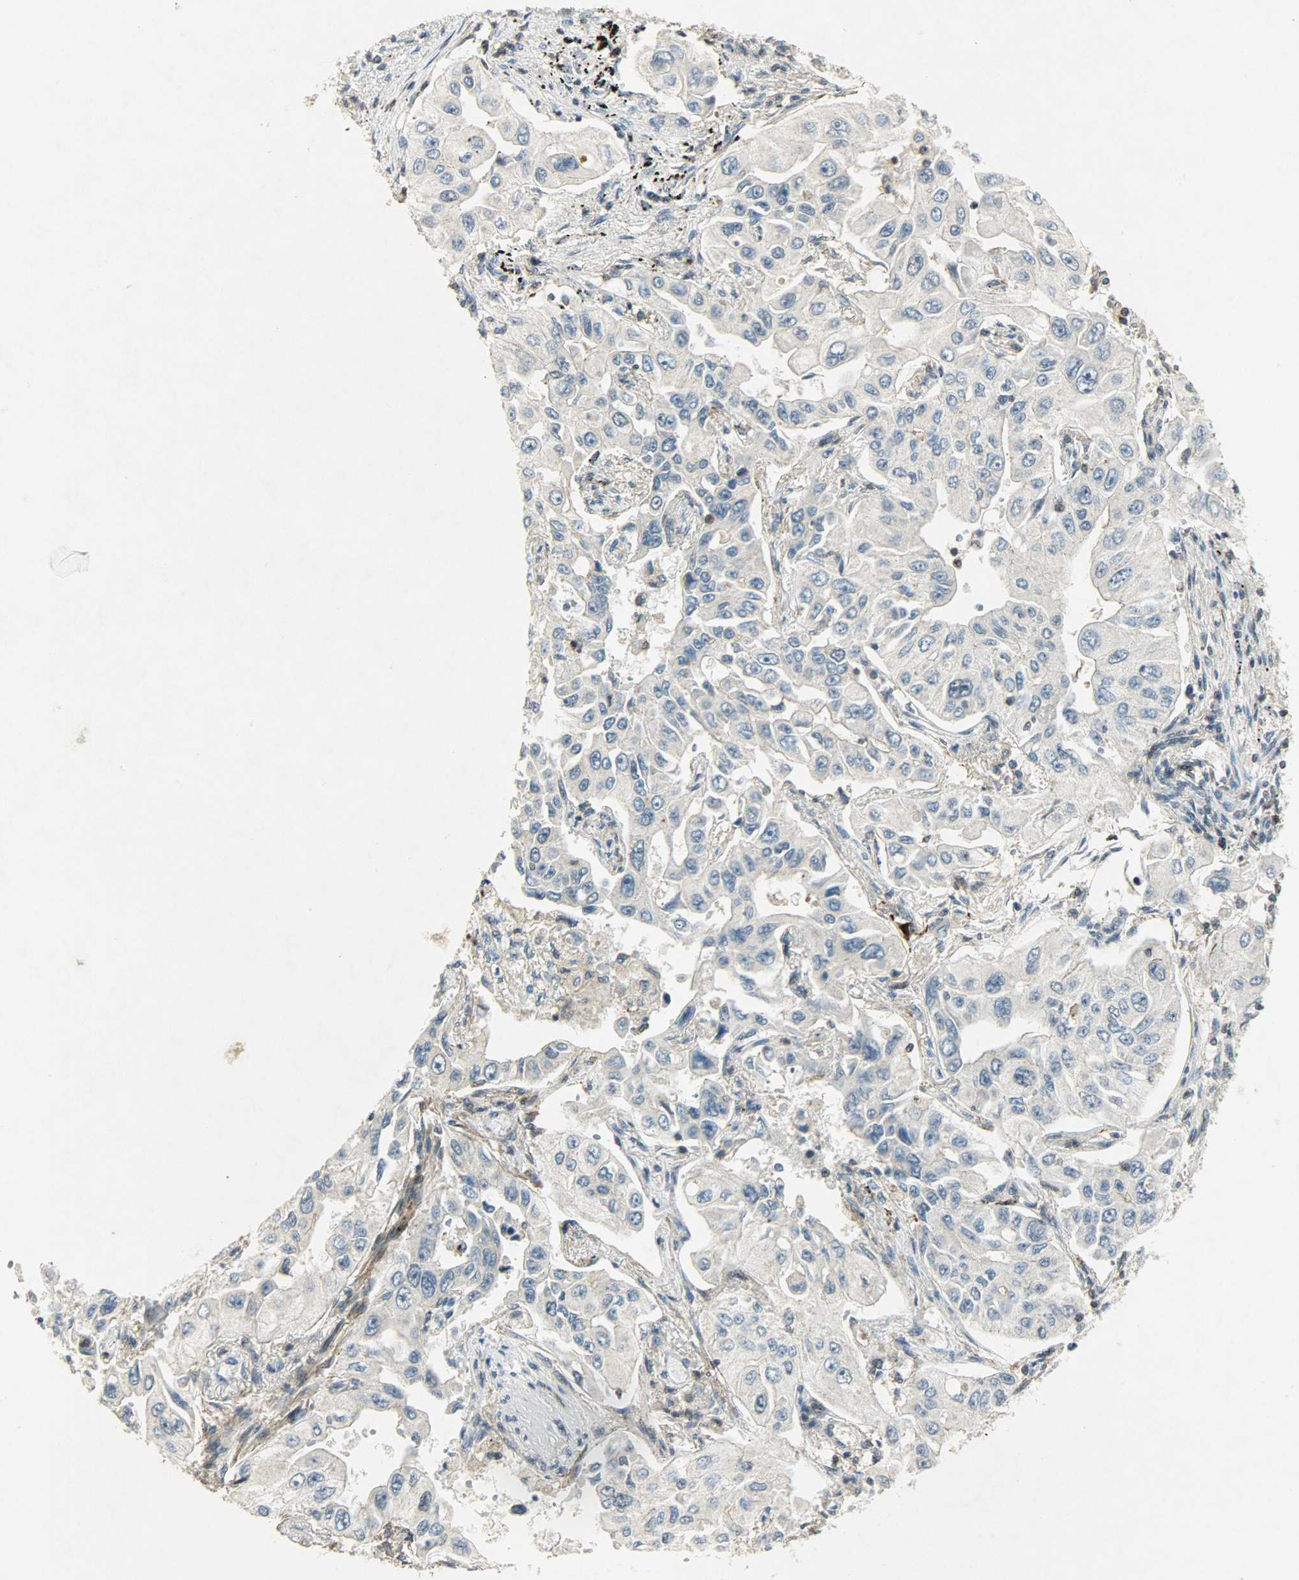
{"staining": {"intensity": "negative", "quantity": "none", "location": "none"}, "tissue": "lung cancer", "cell_type": "Tumor cells", "image_type": "cancer", "snomed": [{"axis": "morphology", "description": "Adenocarcinoma, NOS"}, {"axis": "topography", "description": "Lung"}], "caption": "Immunohistochemistry (IHC) image of neoplastic tissue: lung adenocarcinoma stained with DAB (3,3'-diaminobenzidine) reveals no significant protein positivity in tumor cells.", "gene": "AURKB", "patient": {"sex": "male", "age": 84}}